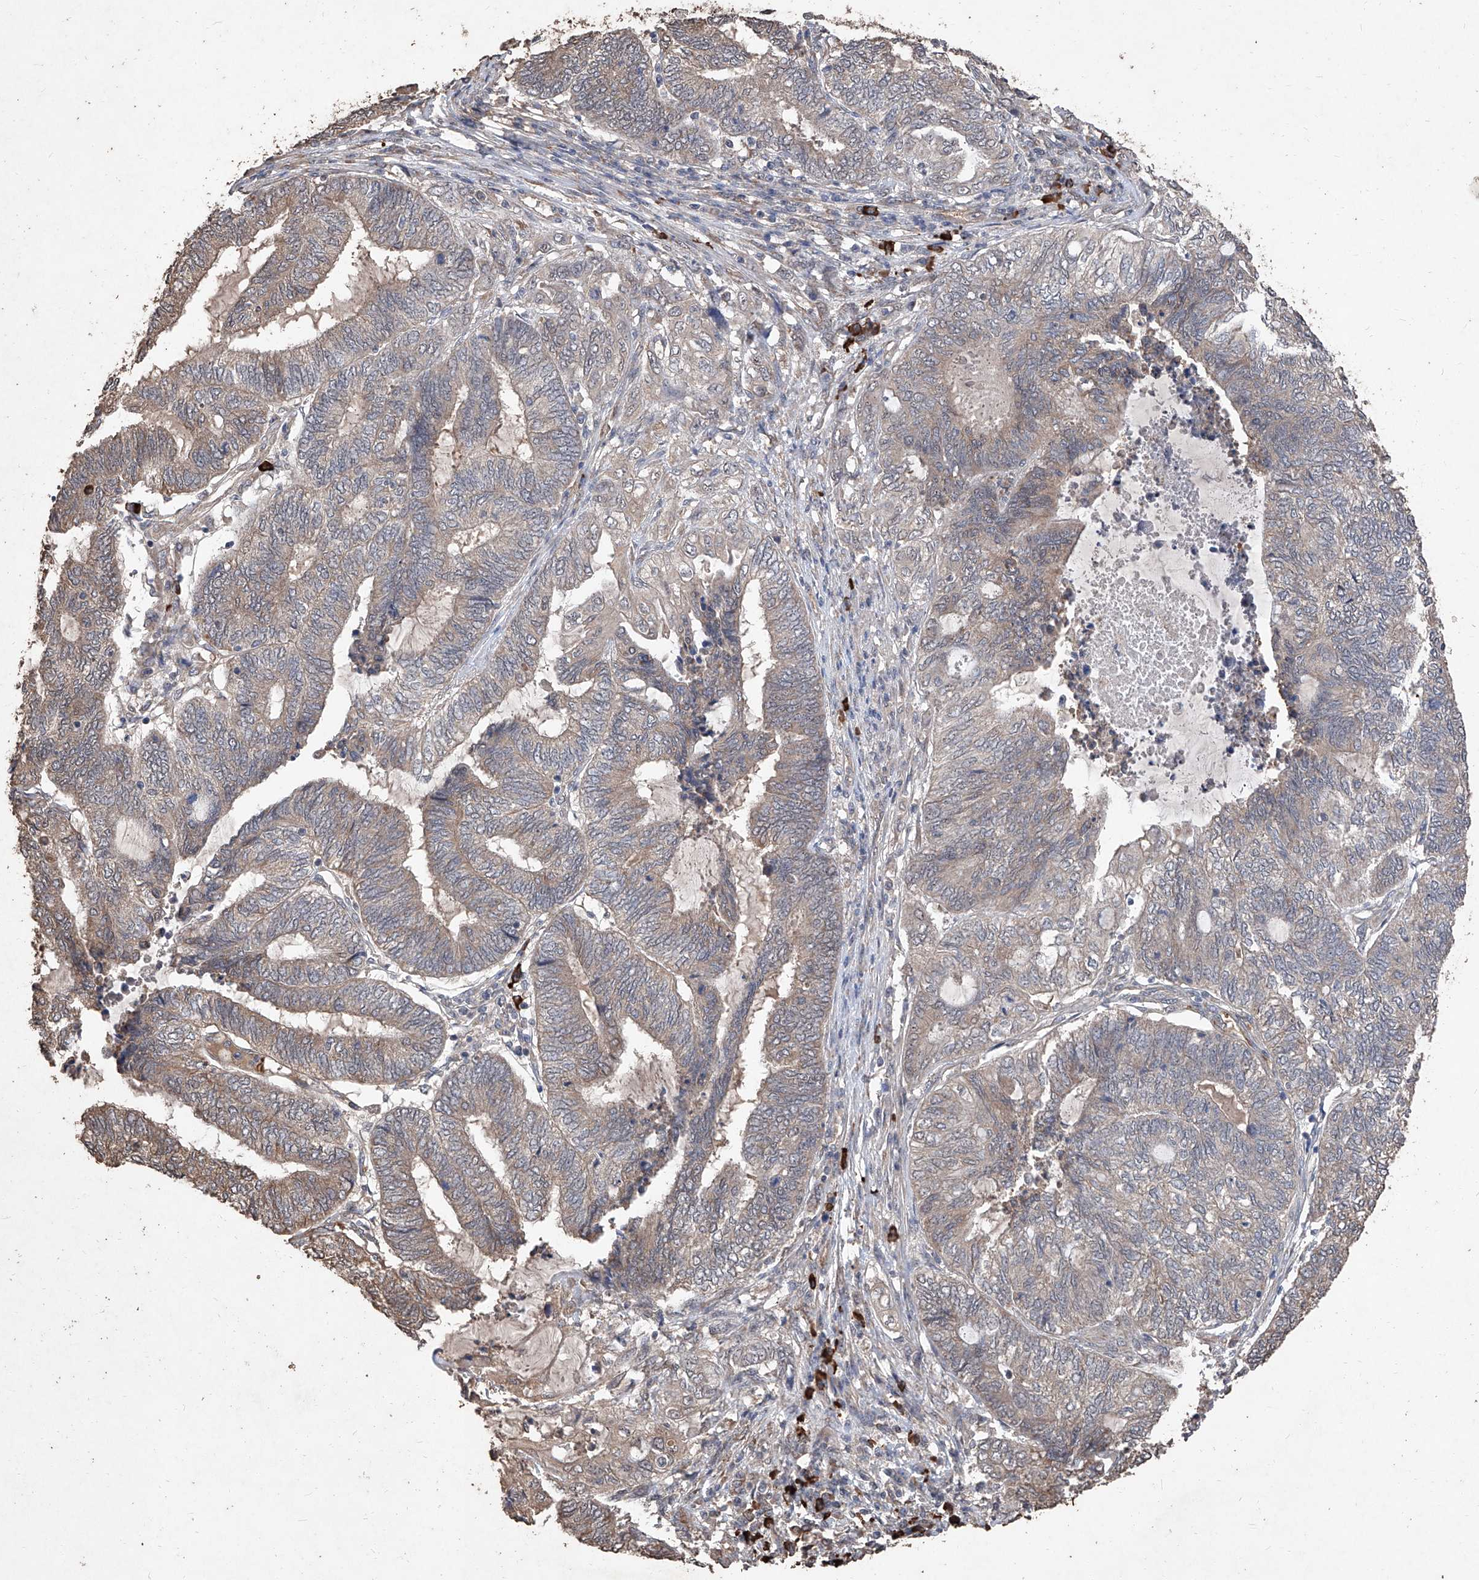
{"staining": {"intensity": "weak", "quantity": ">75%", "location": "cytoplasmic/membranous"}, "tissue": "endometrial cancer", "cell_type": "Tumor cells", "image_type": "cancer", "snomed": [{"axis": "morphology", "description": "Adenocarcinoma, NOS"}, {"axis": "topography", "description": "Uterus"}, {"axis": "topography", "description": "Endometrium"}], "caption": "Endometrial cancer stained with a protein marker displays weak staining in tumor cells.", "gene": "EML1", "patient": {"sex": "female", "age": 70}}